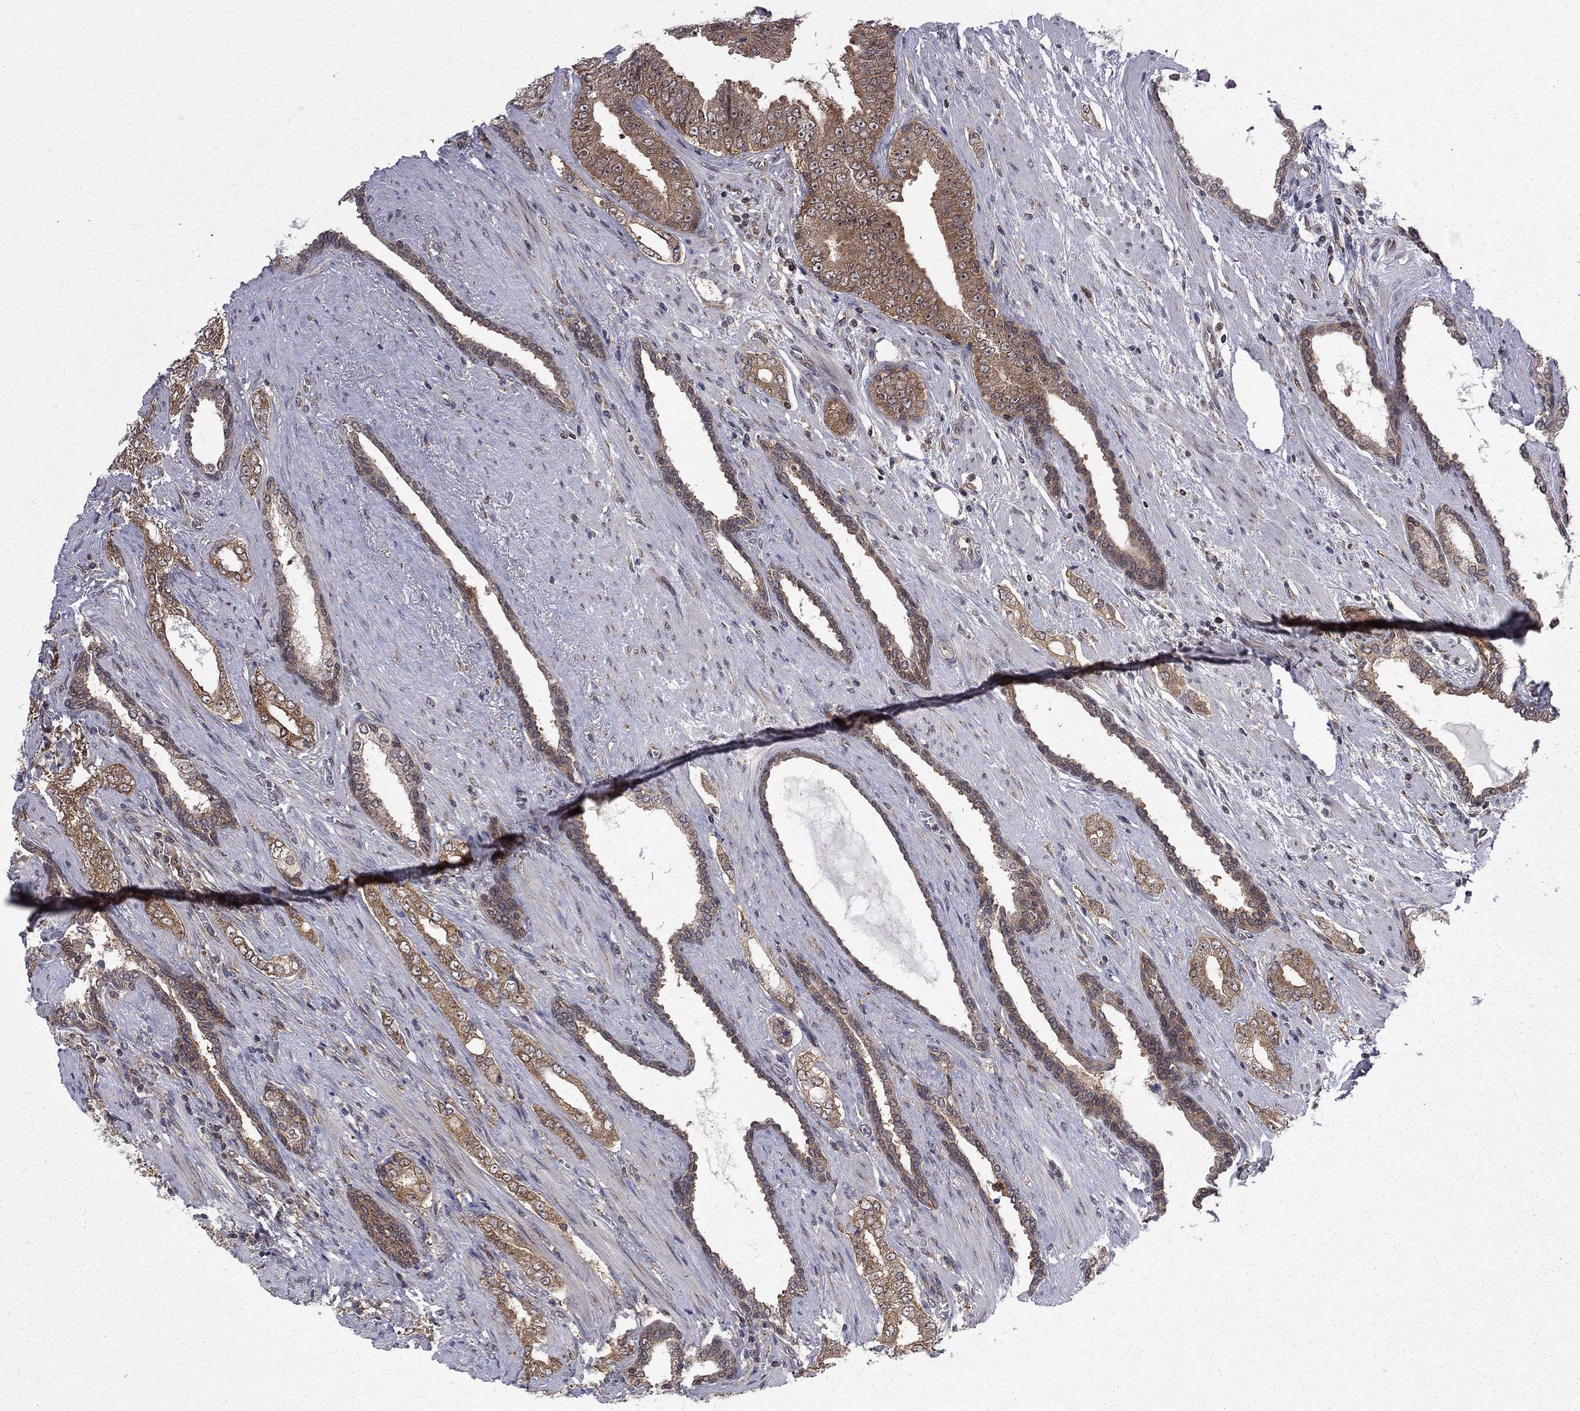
{"staining": {"intensity": "strong", "quantity": "25%-75%", "location": "cytoplasmic/membranous"}, "tissue": "prostate cancer", "cell_type": "Tumor cells", "image_type": "cancer", "snomed": [{"axis": "morphology", "description": "Adenocarcinoma, Low grade"}, {"axis": "topography", "description": "Prostate and seminal vesicle, NOS"}], "caption": "Immunohistochemistry staining of prostate cancer (adenocarcinoma (low-grade)), which reveals high levels of strong cytoplasmic/membranous positivity in about 25%-75% of tumor cells indicating strong cytoplasmic/membranous protein staining. The staining was performed using DAB (3,3'-diaminobenzidine) (brown) for protein detection and nuclei were counterstained in hematoxylin (blue).", "gene": "NAA50", "patient": {"sex": "male", "age": 61}}